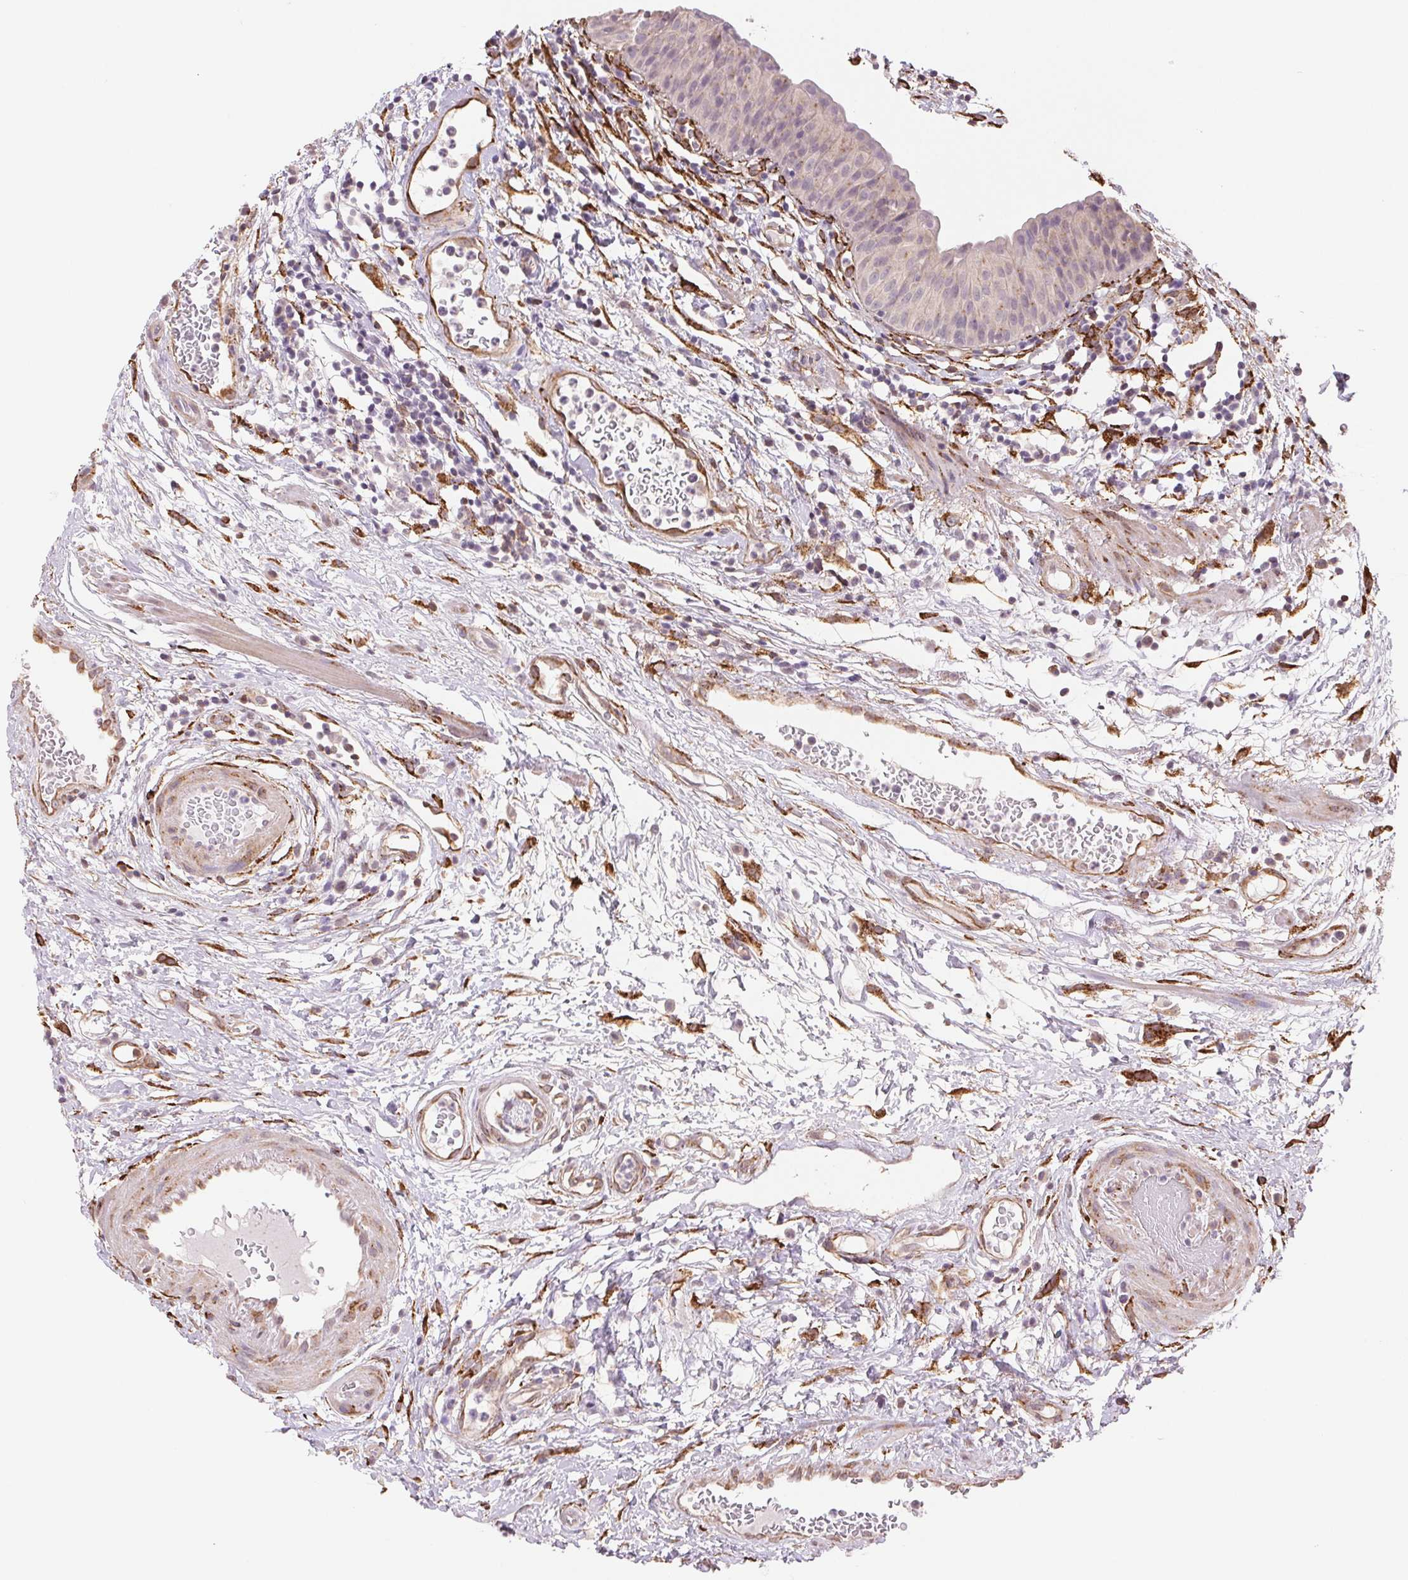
{"staining": {"intensity": "negative", "quantity": "none", "location": "none"}, "tissue": "urinary bladder", "cell_type": "Urothelial cells", "image_type": "normal", "snomed": [{"axis": "morphology", "description": "Normal tissue, NOS"}, {"axis": "morphology", "description": "Inflammation, NOS"}, {"axis": "topography", "description": "Urinary bladder"}], "caption": "This histopathology image is of normal urinary bladder stained with immunohistochemistry to label a protein in brown with the nuclei are counter-stained blue. There is no staining in urothelial cells. The staining is performed using DAB brown chromogen with nuclei counter-stained in using hematoxylin.", "gene": "FKBP10", "patient": {"sex": "male", "age": 57}}